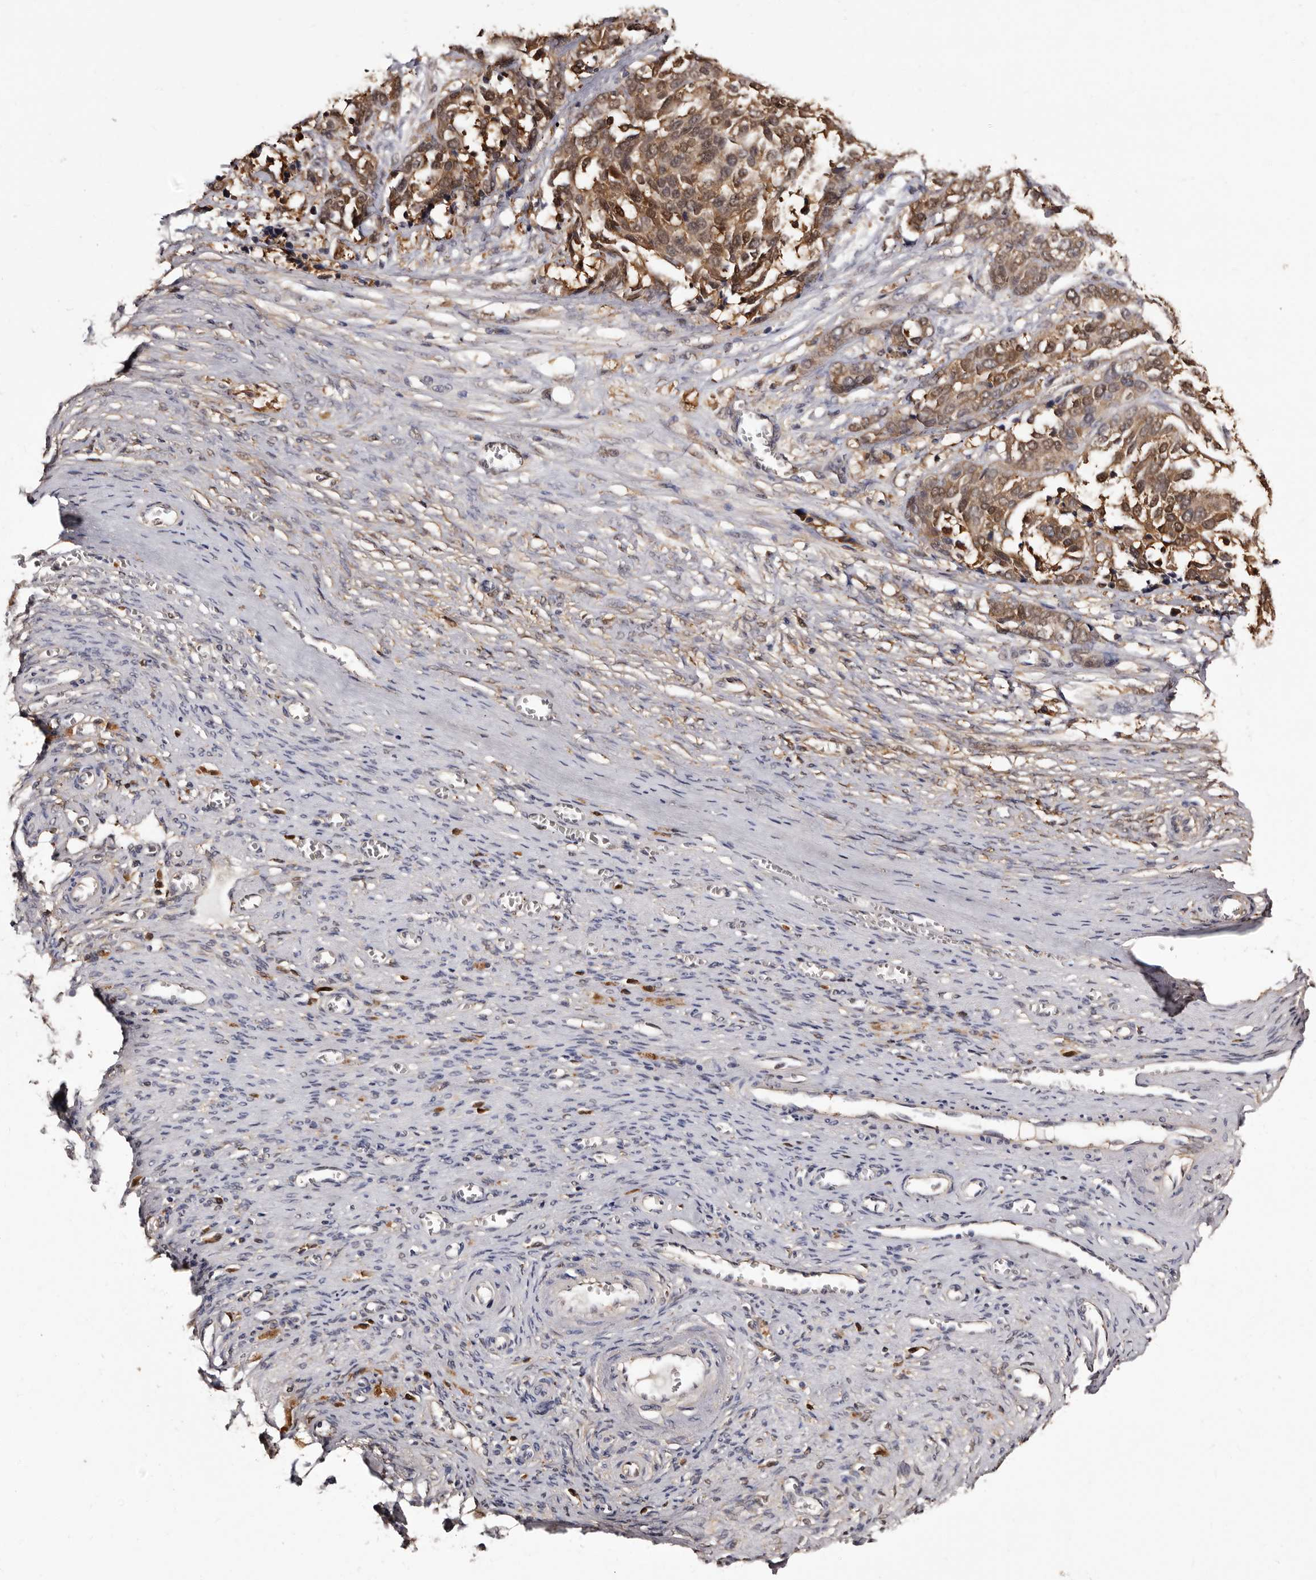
{"staining": {"intensity": "moderate", "quantity": ">75%", "location": "cytoplasmic/membranous,nuclear"}, "tissue": "ovarian cancer", "cell_type": "Tumor cells", "image_type": "cancer", "snomed": [{"axis": "morphology", "description": "Cystadenocarcinoma, serous, NOS"}, {"axis": "topography", "description": "Ovary"}], "caption": "Brown immunohistochemical staining in human ovarian serous cystadenocarcinoma shows moderate cytoplasmic/membranous and nuclear positivity in approximately >75% of tumor cells. (DAB = brown stain, brightfield microscopy at high magnification).", "gene": "DNPH1", "patient": {"sex": "female", "age": 44}}